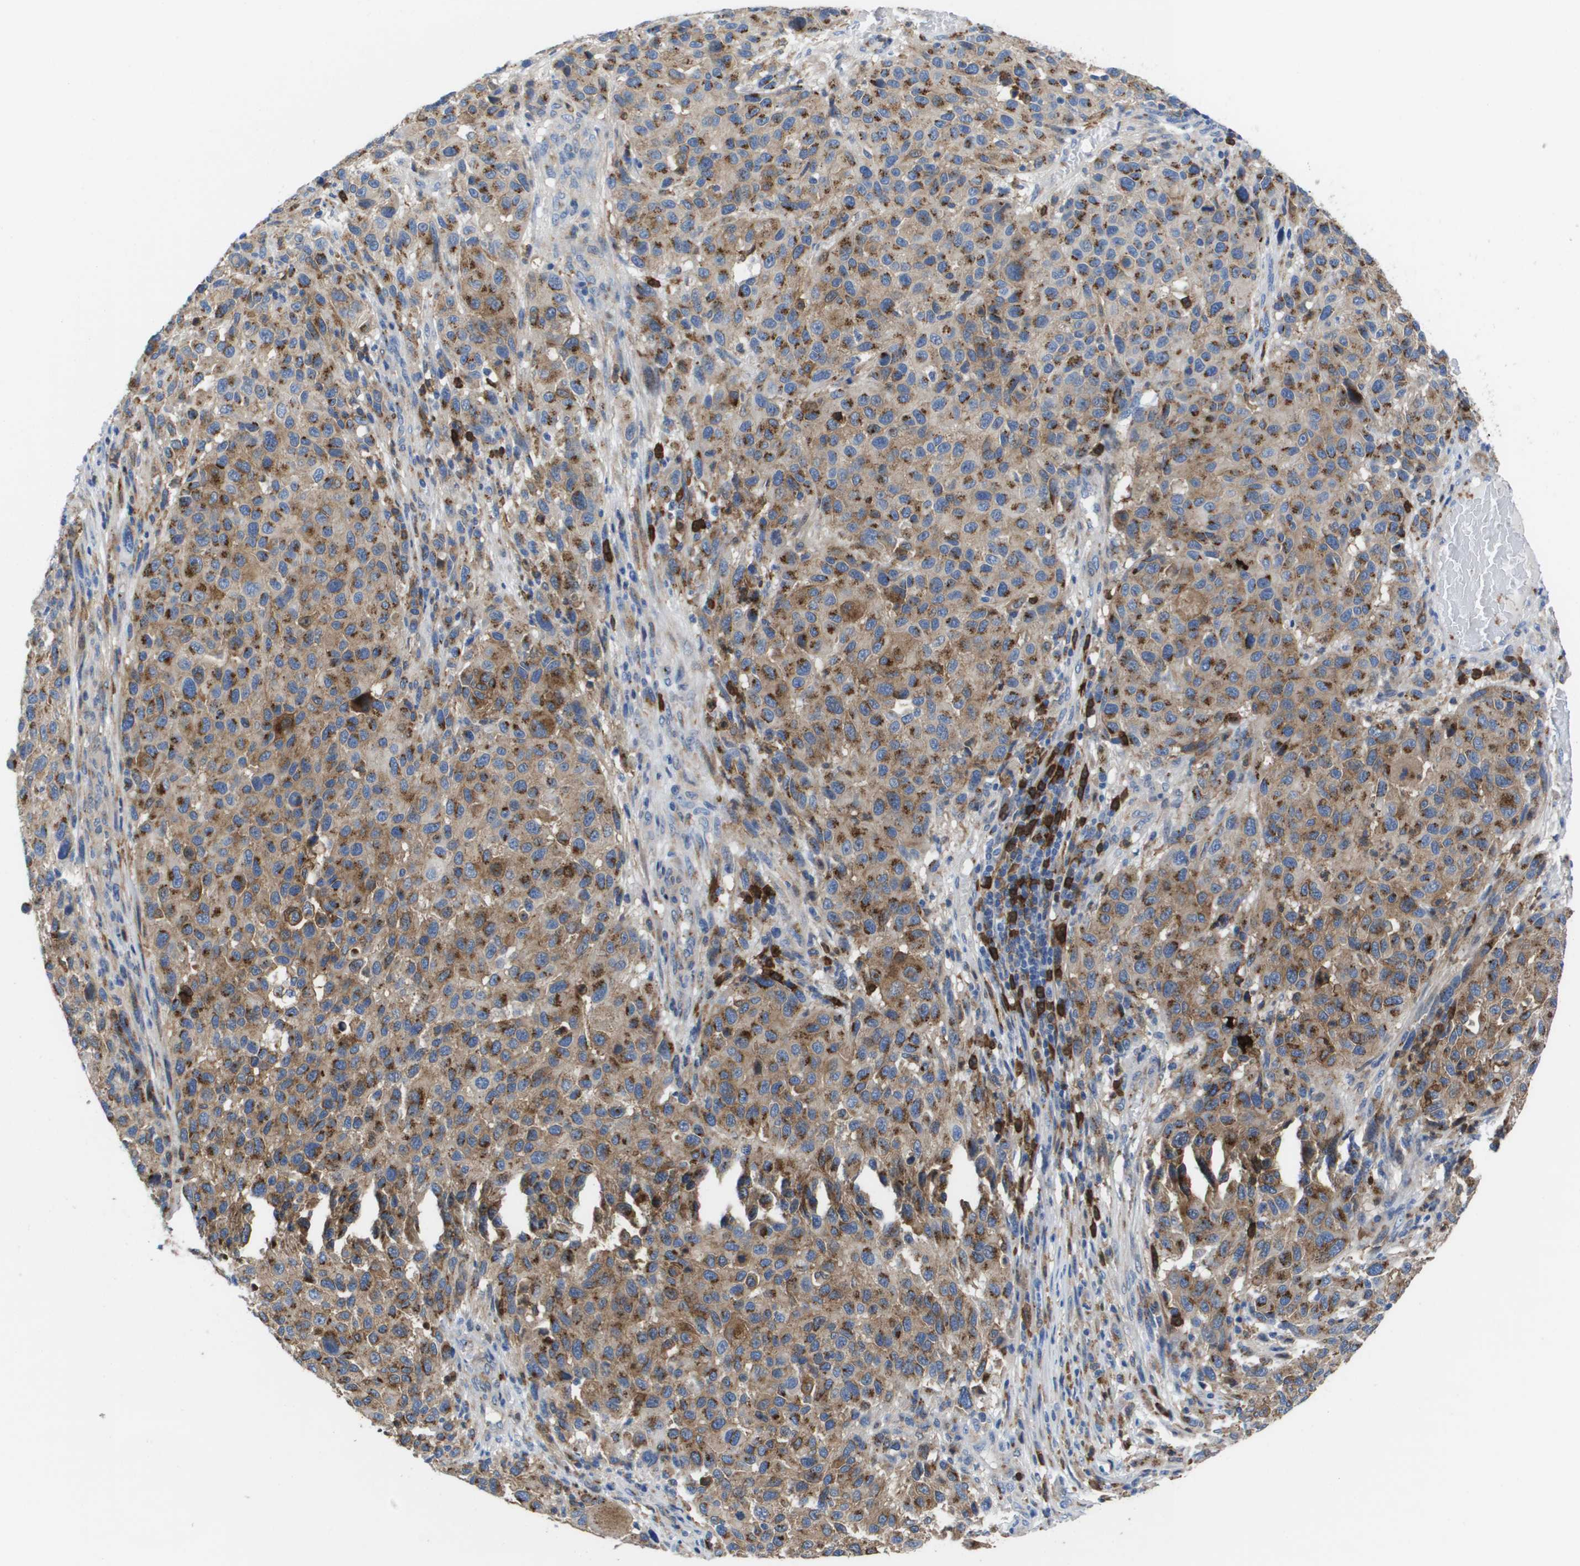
{"staining": {"intensity": "moderate", "quantity": ">75%", "location": "cytoplasmic/membranous"}, "tissue": "melanoma", "cell_type": "Tumor cells", "image_type": "cancer", "snomed": [{"axis": "morphology", "description": "Malignant melanoma, Metastatic site"}, {"axis": "topography", "description": "Lymph node"}], "caption": "Moderate cytoplasmic/membranous positivity for a protein is present in about >75% of tumor cells of melanoma using immunohistochemistry (IHC).", "gene": "SLC37A2", "patient": {"sex": "male", "age": 61}}